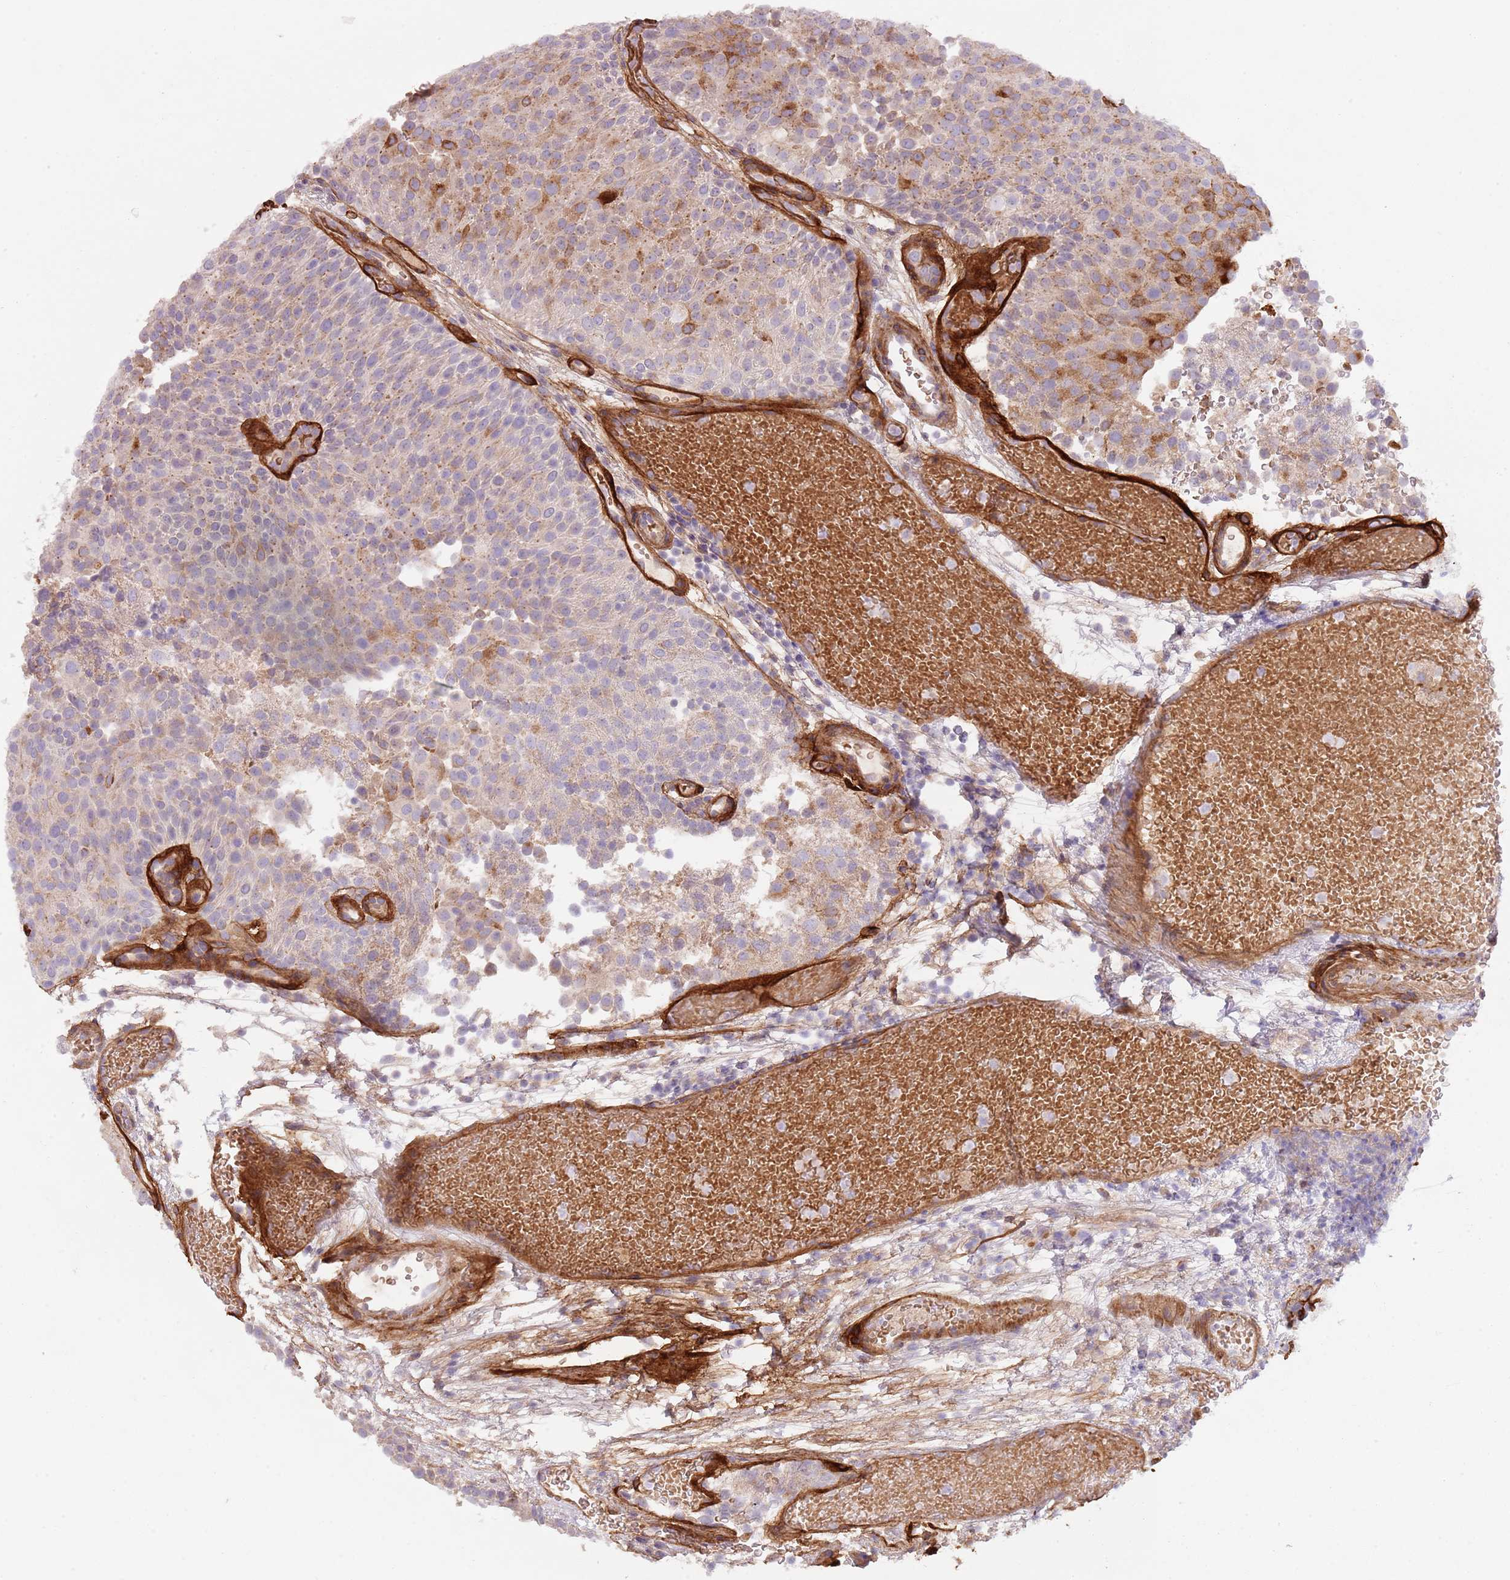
{"staining": {"intensity": "moderate", "quantity": "25%-75%", "location": "cytoplasmic/membranous"}, "tissue": "urothelial cancer", "cell_type": "Tumor cells", "image_type": "cancer", "snomed": [{"axis": "morphology", "description": "Urothelial carcinoma, Low grade"}, {"axis": "topography", "description": "Urinary bladder"}], "caption": "Human urothelial carcinoma (low-grade) stained for a protein (brown) demonstrates moderate cytoplasmic/membranous positive staining in approximately 25%-75% of tumor cells.", "gene": "TINAGL1", "patient": {"sex": "male", "age": 78}}